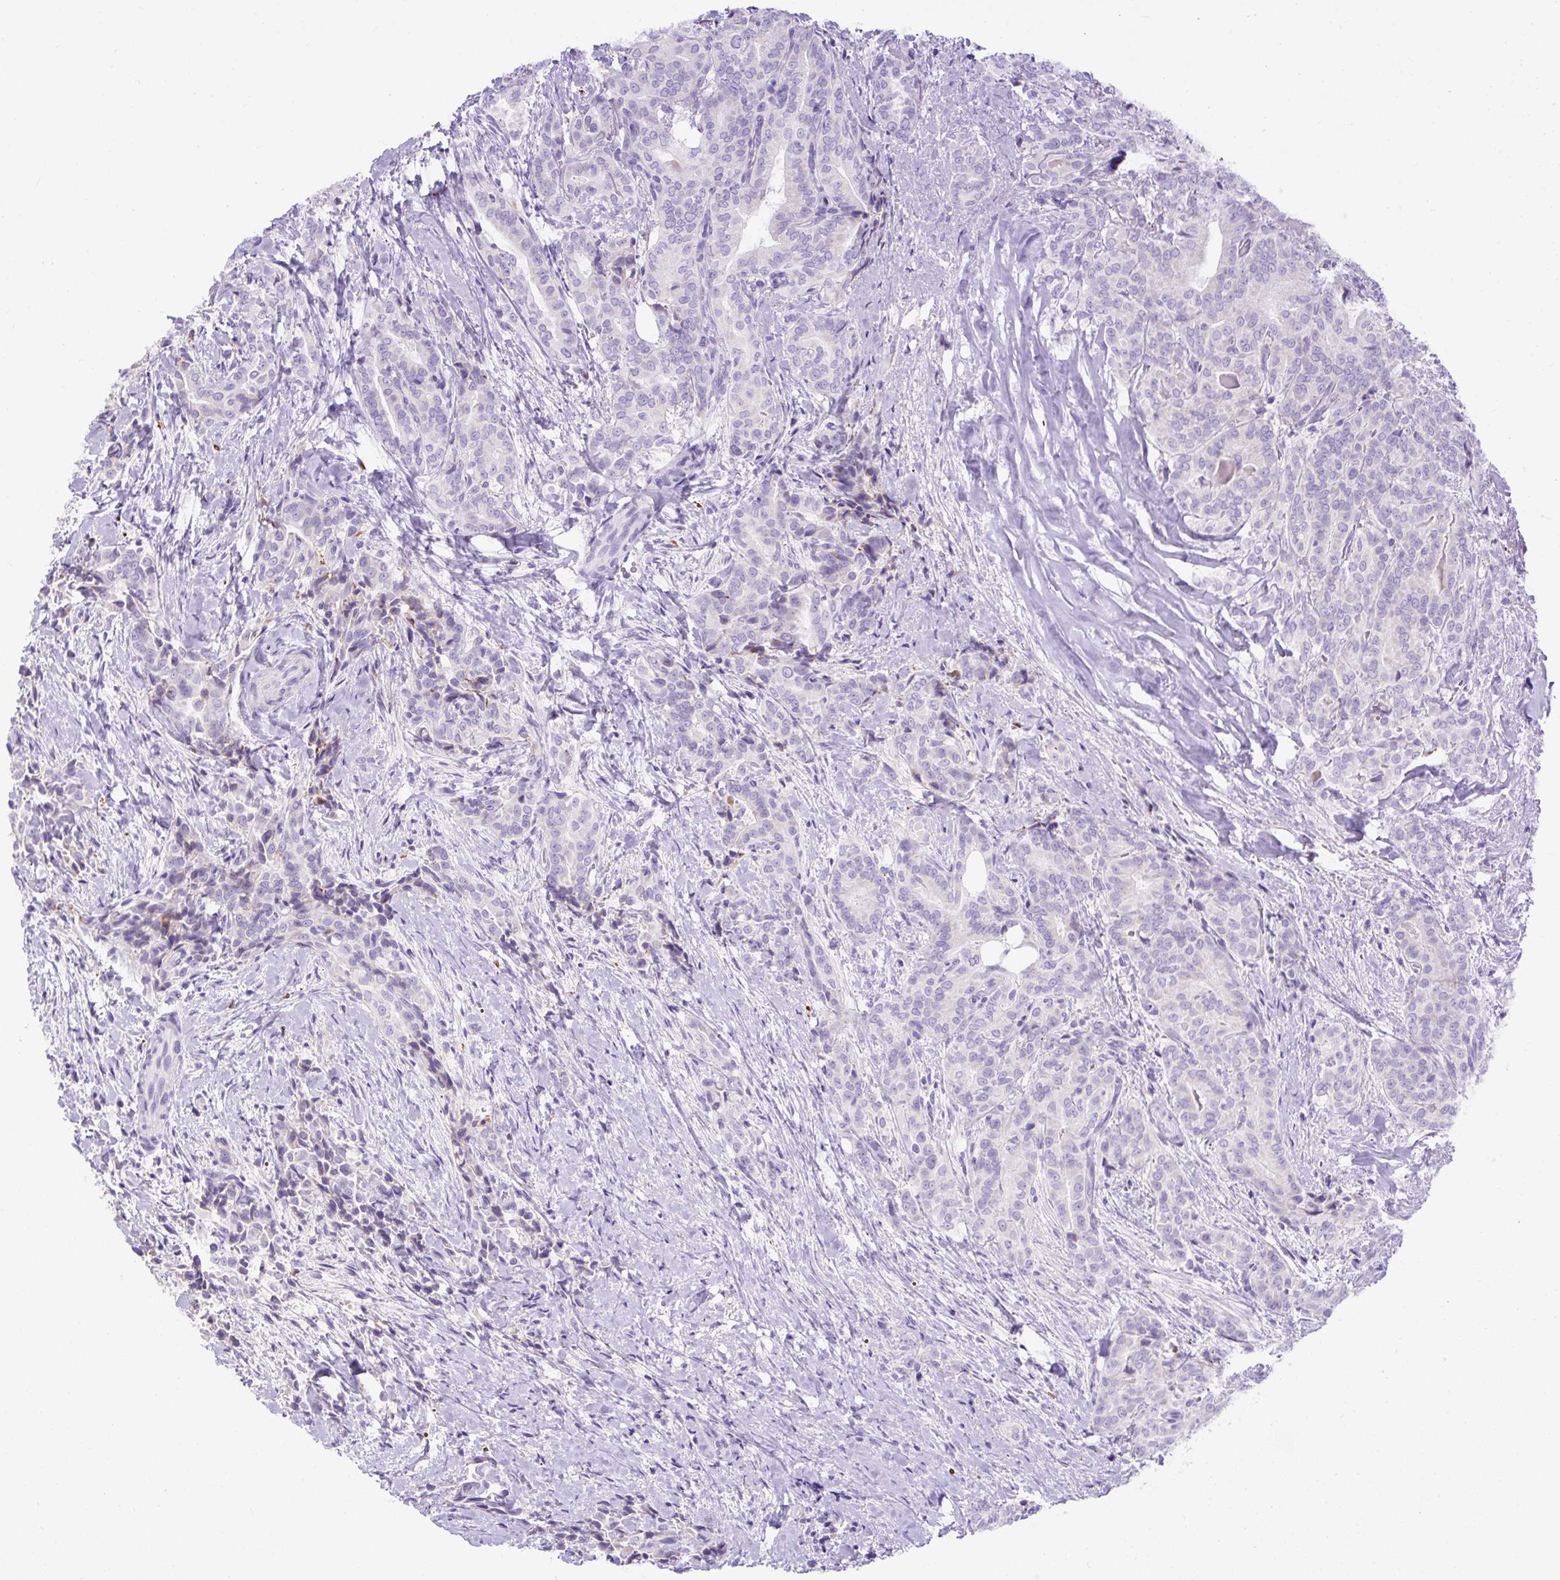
{"staining": {"intensity": "negative", "quantity": "none", "location": "none"}, "tissue": "thyroid cancer", "cell_type": "Tumor cells", "image_type": "cancer", "snomed": [{"axis": "morphology", "description": "Papillary adenocarcinoma, NOS"}, {"axis": "topography", "description": "Thyroid gland"}], "caption": "The photomicrograph exhibits no staining of tumor cells in thyroid cancer (papillary adenocarcinoma). Nuclei are stained in blue.", "gene": "SPTBN5", "patient": {"sex": "male", "age": 61}}